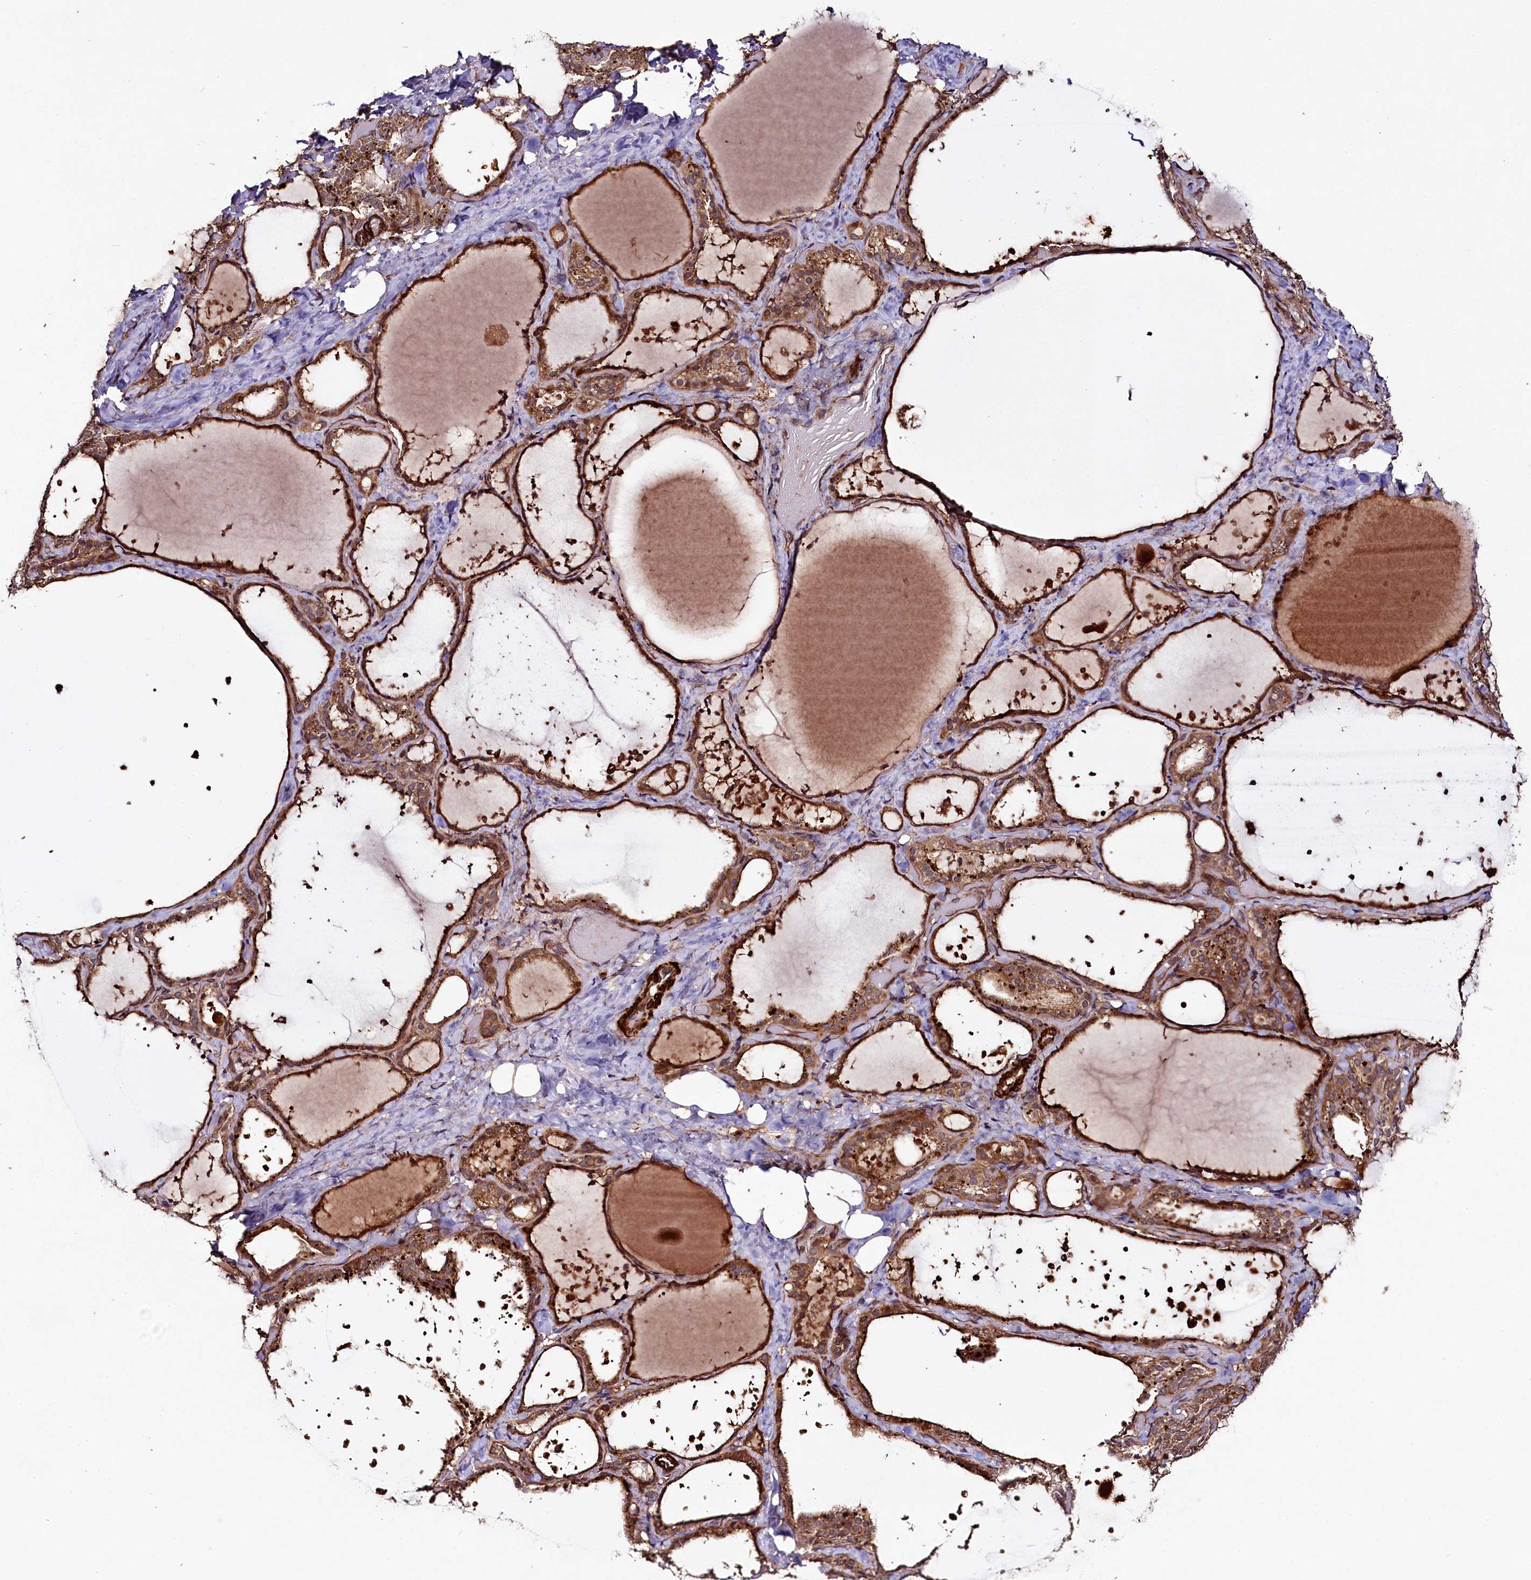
{"staining": {"intensity": "strong", "quantity": ">75%", "location": "cytoplasmic/membranous"}, "tissue": "thyroid gland", "cell_type": "Glandular cells", "image_type": "normal", "snomed": [{"axis": "morphology", "description": "Normal tissue, NOS"}, {"axis": "topography", "description": "Thyroid gland"}], "caption": "Unremarkable thyroid gland displays strong cytoplasmic/membranous staining in about >75% of glandular cells, visualized by immunohistochemistry. The protein of interest is shown in brown color, while the nuclei are stained blue.", "gene": "CCDC102A", "patient": {"sex": "female", "age": 44}}